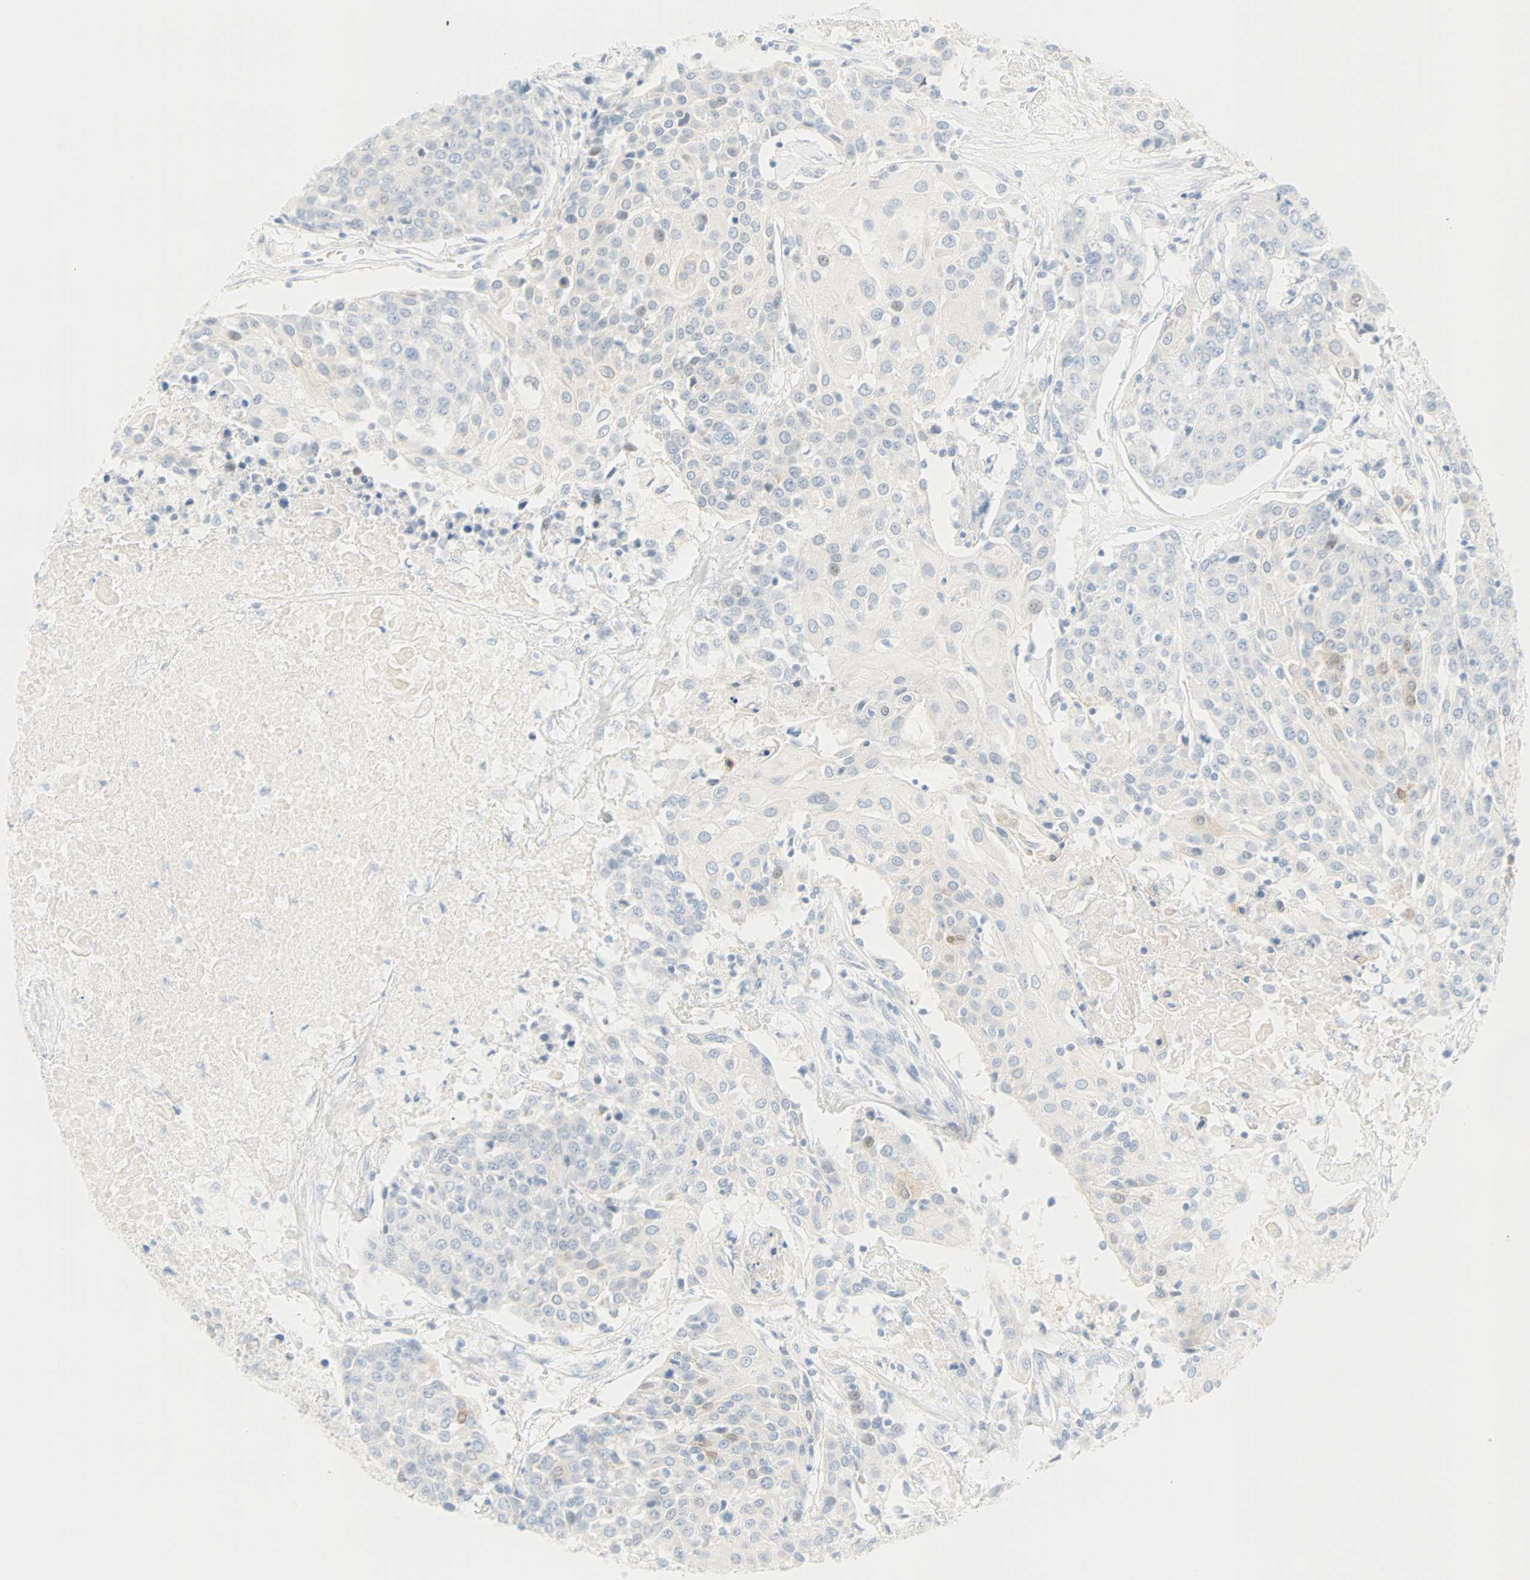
{"staining": {"intensity": "negative", "quantity": "none", "location": "none"}, "tissue": "urothelial cancer", "cell_type": "Tumor cells", "image_type": "cancer", "snomed": [{"axis": "morphology", "description": "Urothelial carcinoma, High grade"}, {"axis": "topography", "description": "Urinary bladder"}], "caption": "Tumor cells show no significant protein expression in urothelial cancer.", "gene": "SELENBP1", "patient": {"sex": "female", "age": 85}}